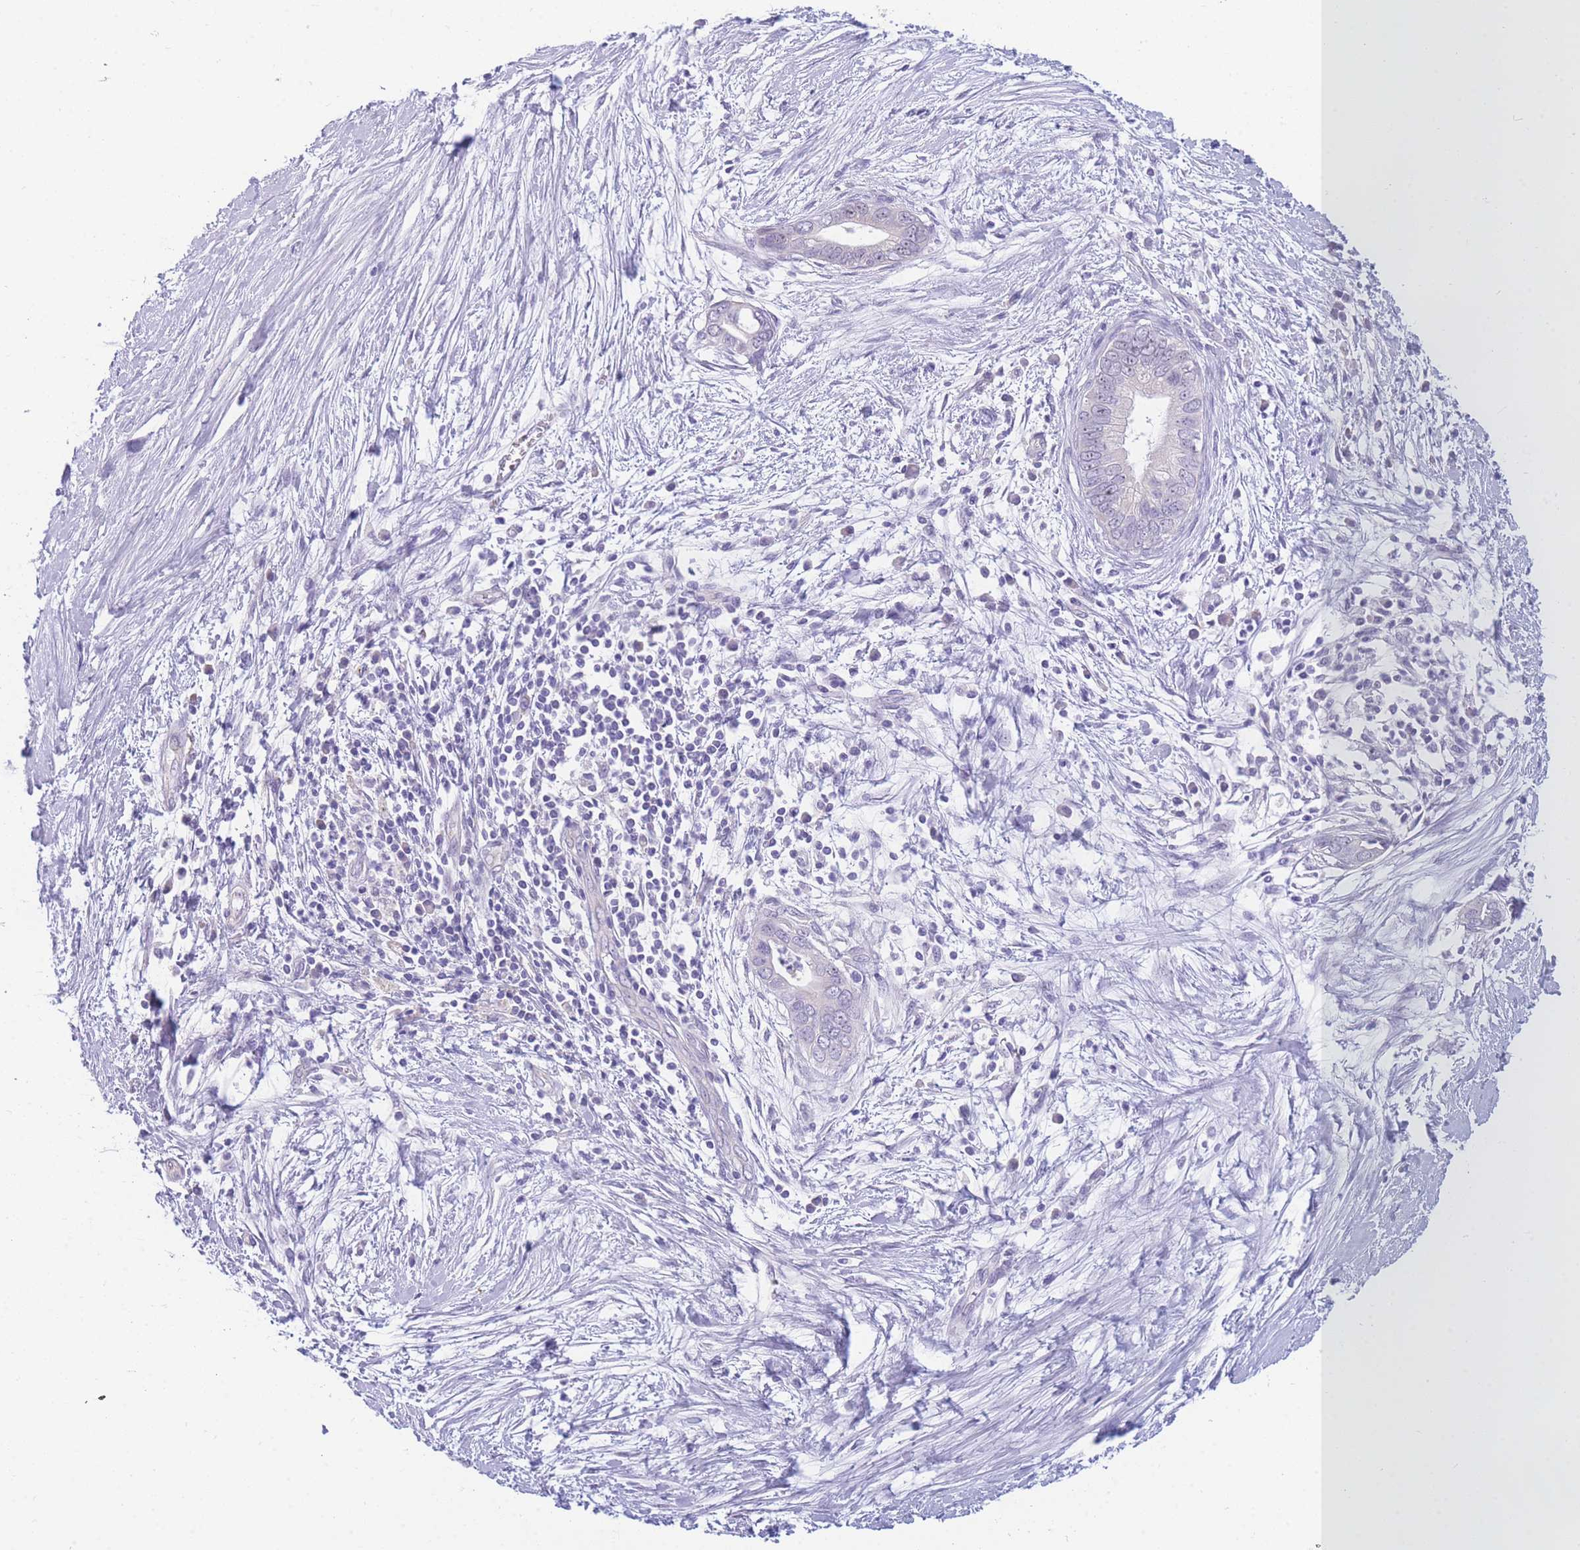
{"staining": {"intensity": "negative", "quantity": "none", "location": "none"}, "tissue": "pancreatic cancer", "cell_type": "Tumor cells", "image_type": "cancer", "snomed": [{"axis": "morphology", "description": "Adenocarcinoma, NOS"}, {"axis": "topography", "description": "Pancreas"}], "caption": "Tumor cells are negative for protein expression in human pancreatic cancer (adenocarcinoma).", "gene": "DDX49", "patient": {"sex": "male", "age": 75}}